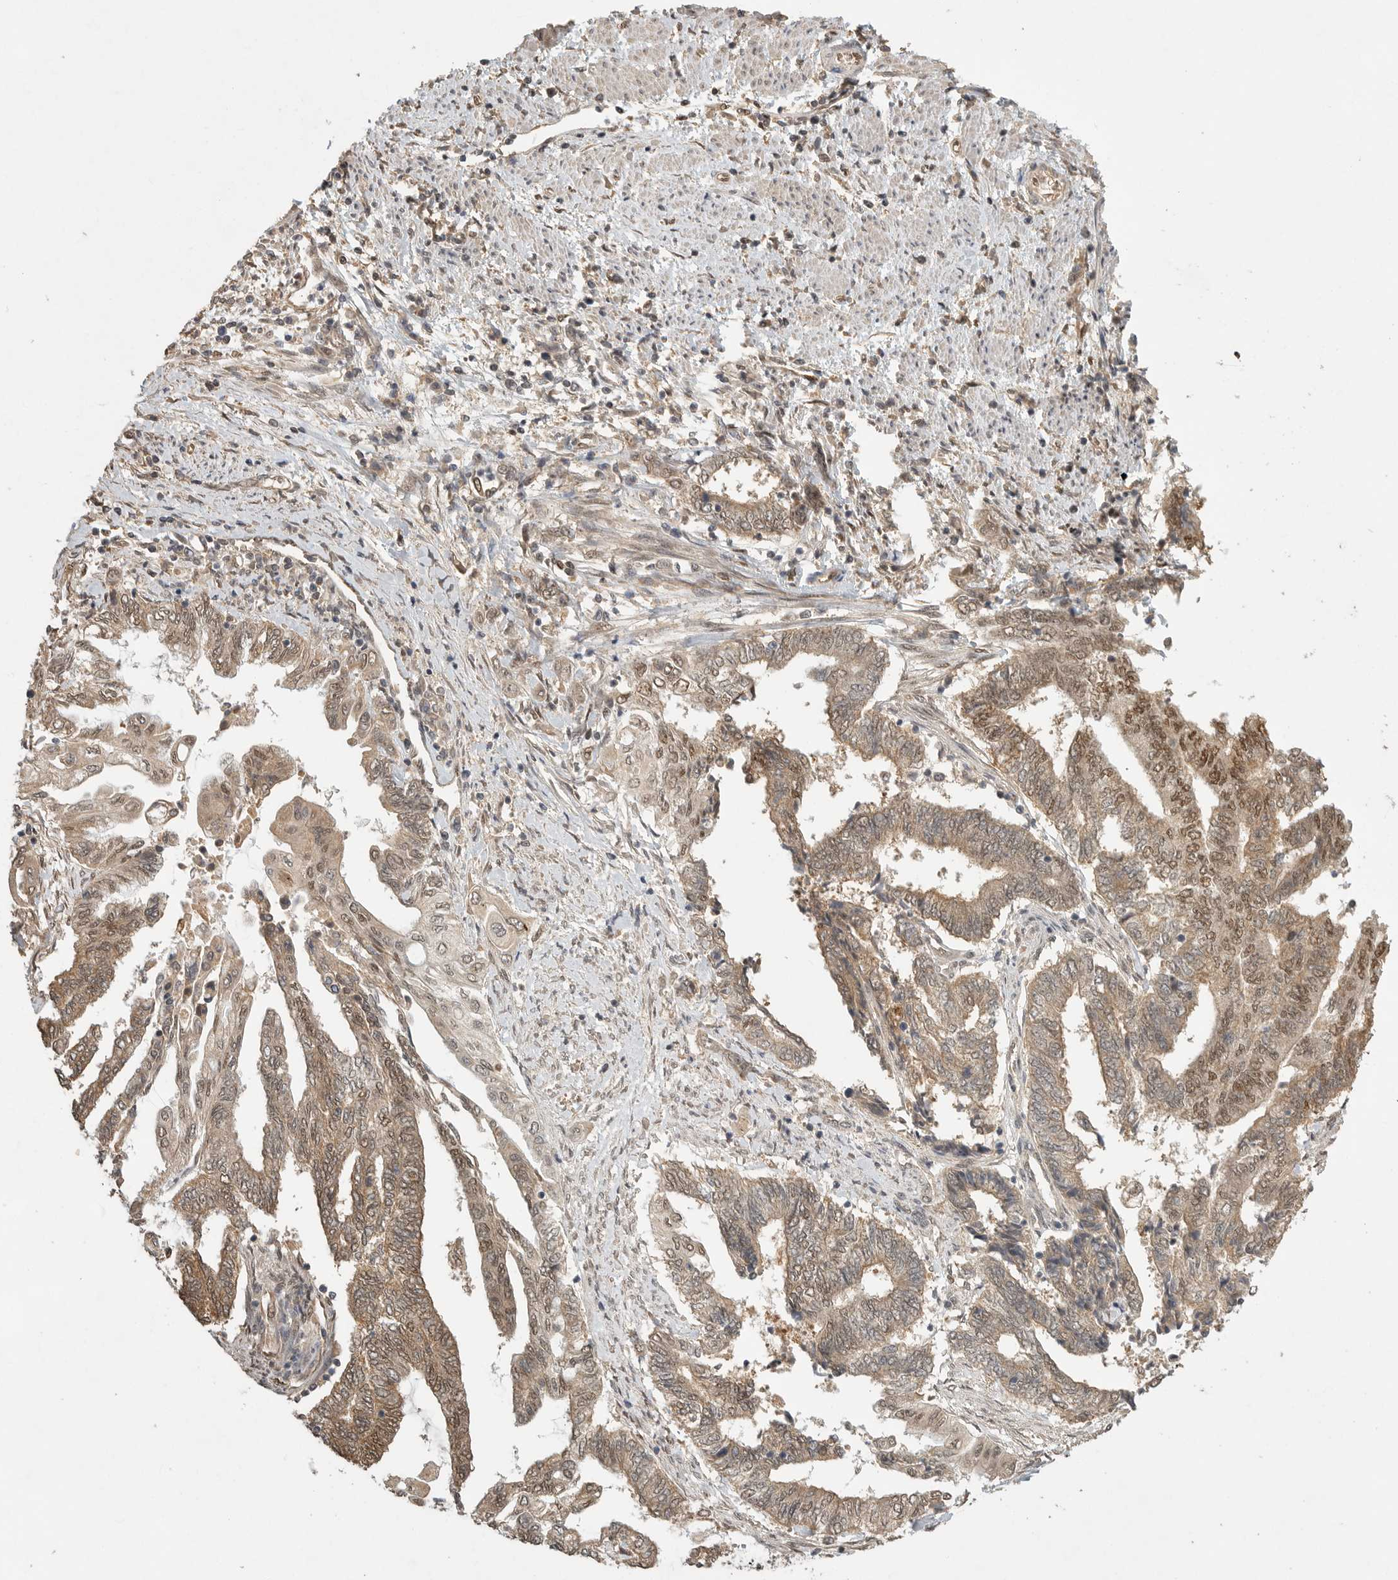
{"staining": {"intensity": "moderate", "quantity": ">75%", "location": "cytoplasmic/membranous"}, "tissue": "endometrial cancer", "cell_type": "Tumor cells", "image_type": "cancer", "snomed": [{"axis": "morphology", "description": "Adenocarcinoma, NOS"}, {"axis": "topography", "description": "Uterus"}, {"axis": "topography", "description": "Endometrium"}], "caption": "Immunohistochemical staining of human endometrial adenocarcinoma shows moderate cytoplasmic/membranous protein staining in approximately >75% of tumor cells.", "gene": "DFFA", "patient": {"sex": "female", "age": 70}}